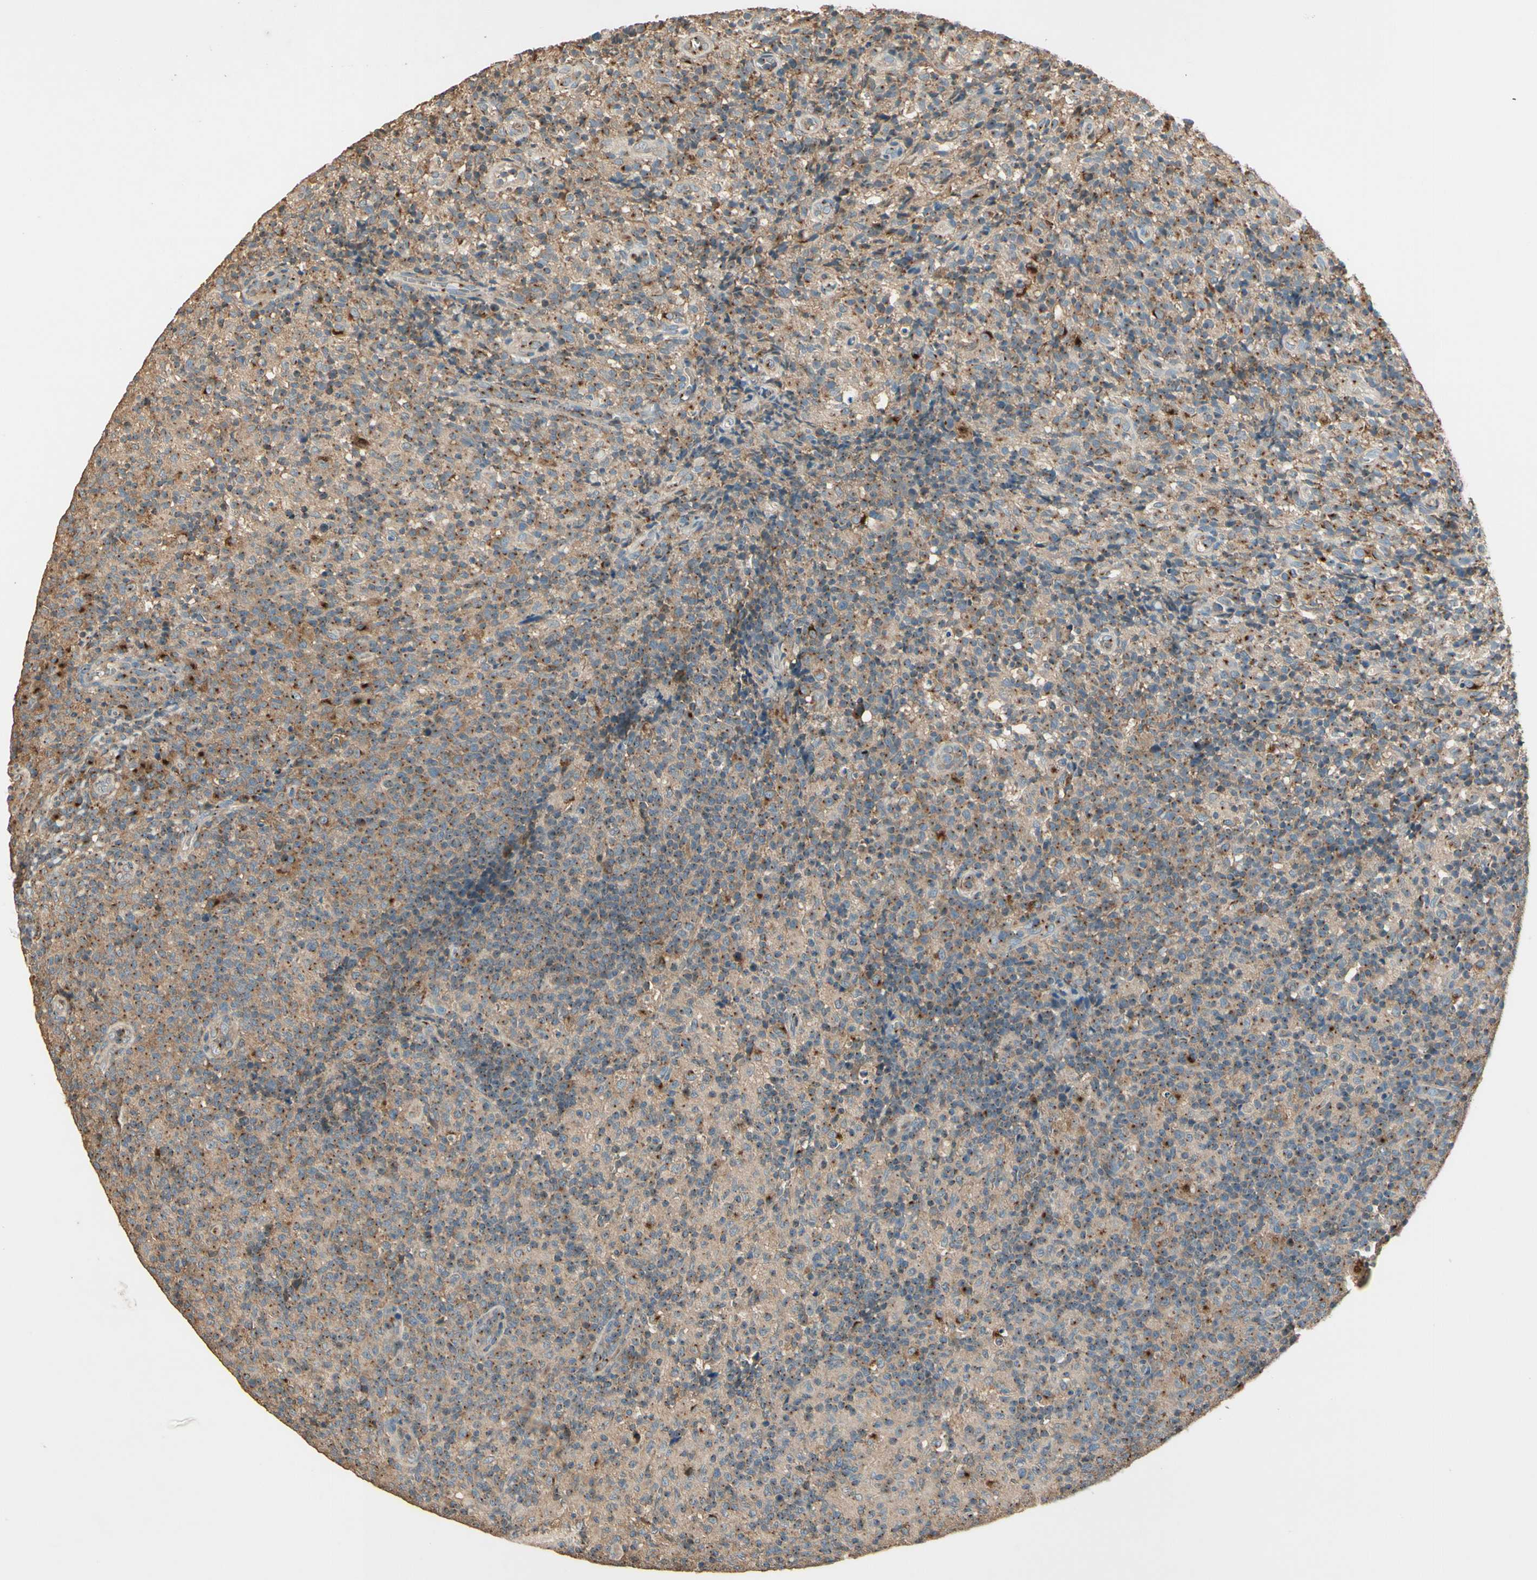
{"staining": {"intensity": "moderate", "quantity": ">75%", "location": "cytoplasmic/membranous"}, "tissue": "lymph node", "cell_type": "Germinal center cells", "image_type": "normal", "snomed": [{"axis": "morphology", "description": "Normal tissue, NOS"}, {"axis": "morphology", "description": "Inflammation, NOS"}, {"axis": "topography", "description": "Lymph node"}], "caption": "Immunohistochemistry (IHC) (DAB) staining of normal lymph node shows moderate cytoplasmic/membranous protein positivity in about >75% of germinal center cells. (DAB IHC with brightfield microscopy, high magnification).", "gene": "AKAP9", "patient": {"sex": "male", "age": 55}}